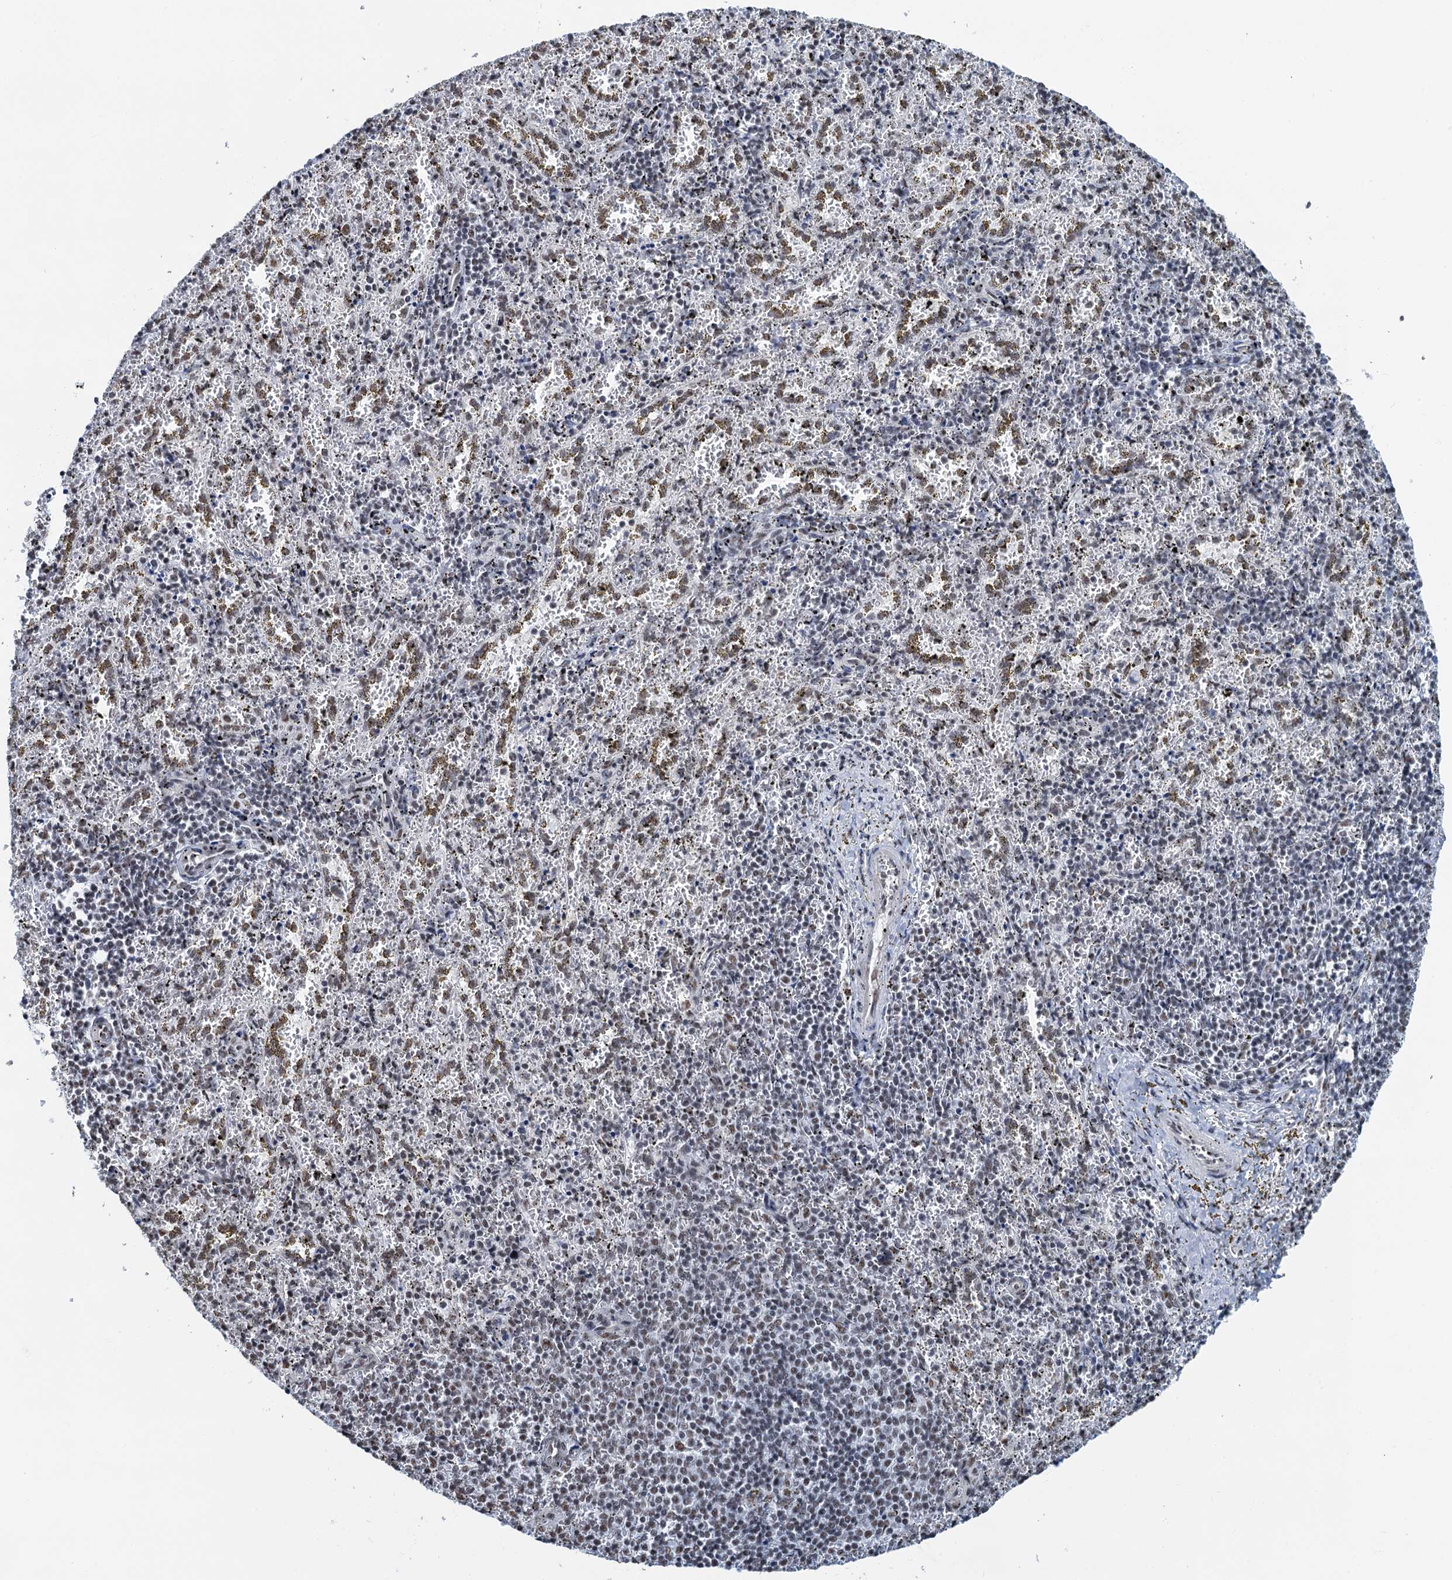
{"staining": {"intensity": "weak", "quantity": "<25%", "location": "nuclear"}, "tissue": "spleen", "cell_type": "Cells in red pulp", "image_type": "normal", "snomed": [{"axis": "morphology", "description": "Normal tissue, NOS"}, {"axis": "topography", "description": "Spleen"}], "caption": "A high-resolution photomicrograph shows immunohistochemistry (IHC) staining of benign spleen, which demonstrates no significant staining in cells in red pulp.", "gene": "ZNF609", "patient": {"sex": "male", "age": 11}}